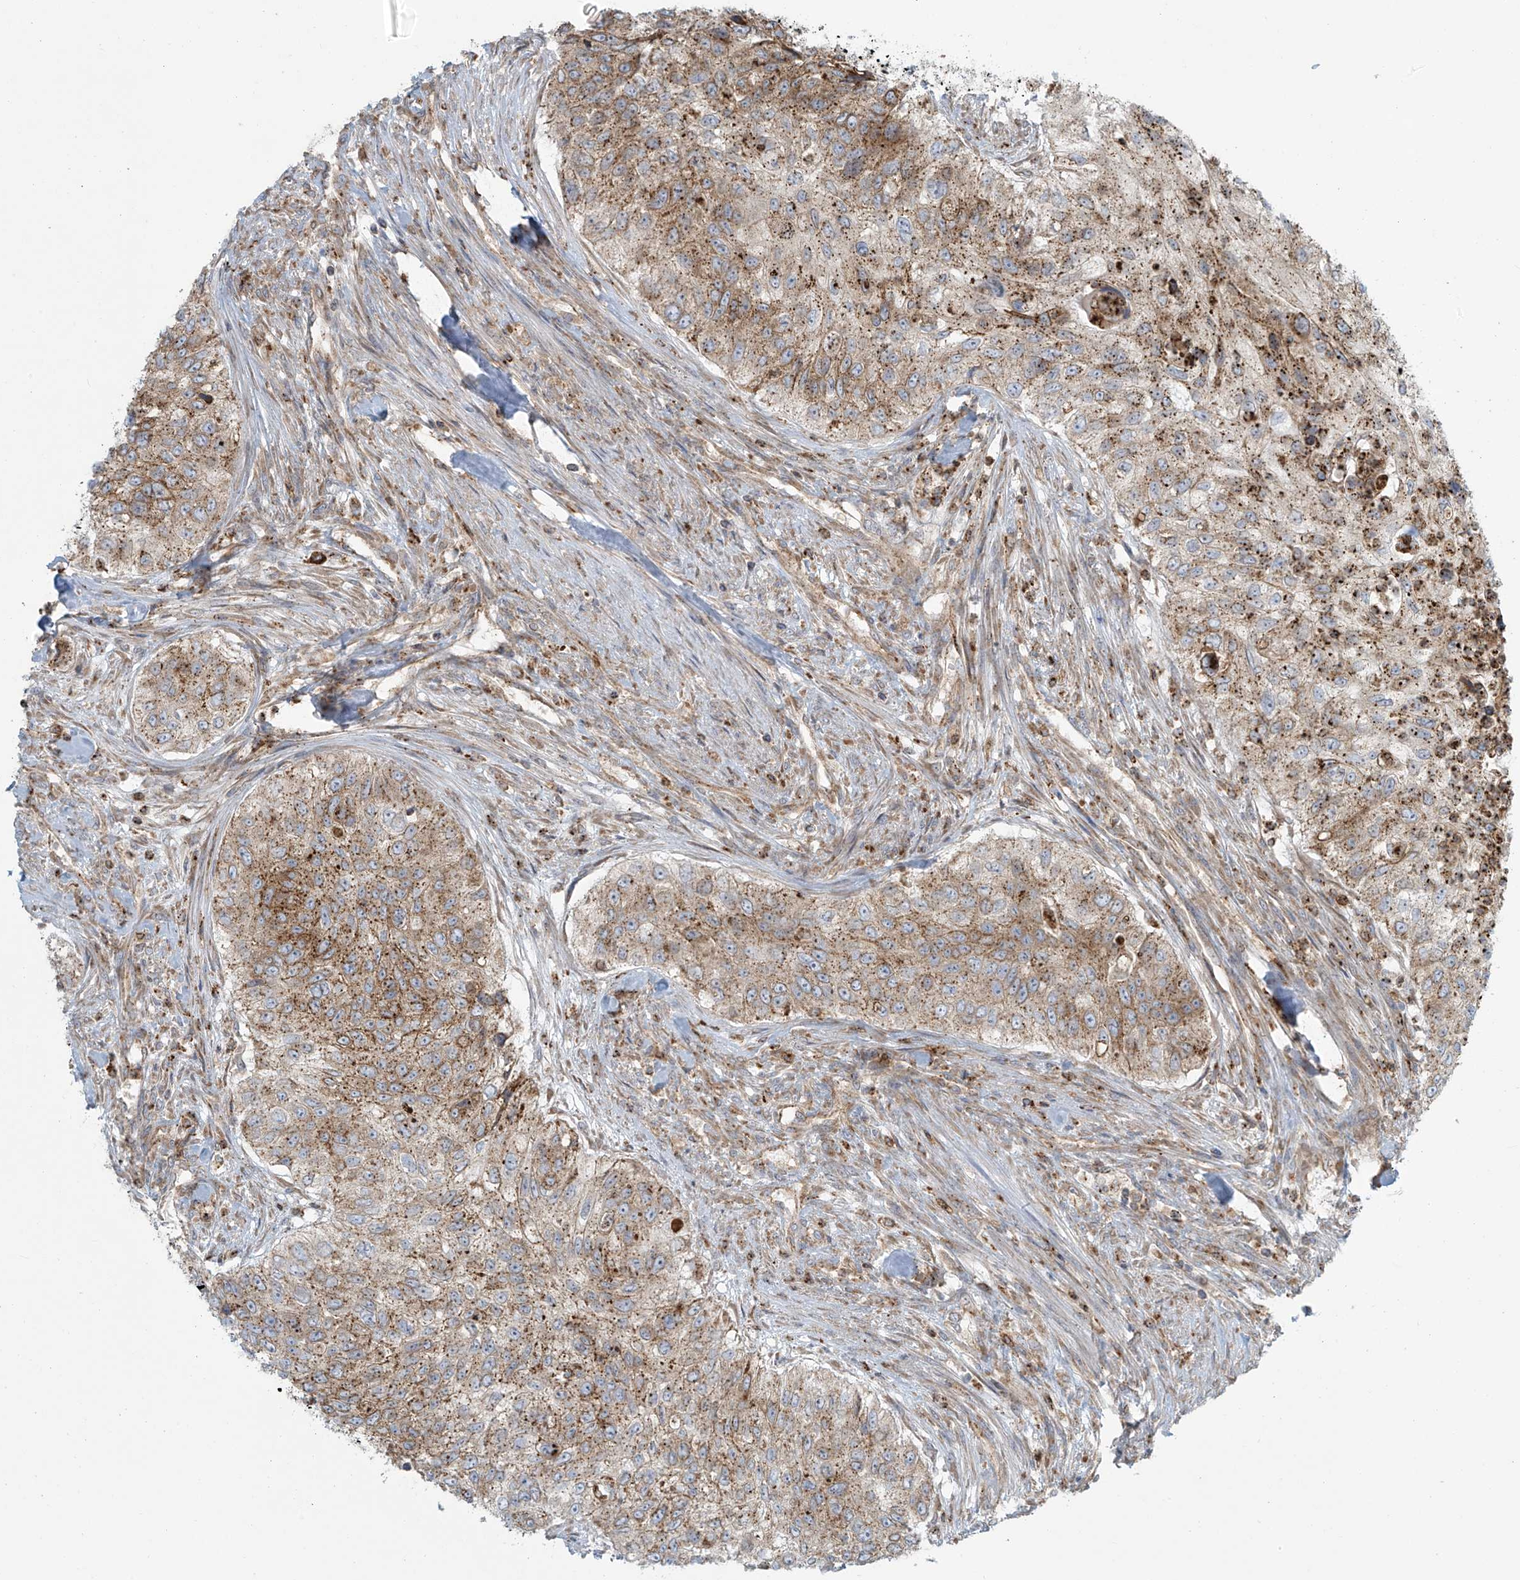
{"staining": {"intensity": "moderate", "quantity": ">75%", "location": "cytoplasmic/membranous"}, "tissue": "urothelial cancer", "cell_type": "Tumor cells", "image_type": "cancer", "snomed": [{"axis": "morphology", "description": "Urothelial carcinoma, High grade"}, {"axis": "topography", "description": "Urinary bladder"}], "caption": "The image demonstrates immunohistochemical staining of high-grade urothelial carcinoma. There is moderate cytoplasmic/membranous expression is seen in about >75% of tumor cells. Immunohistochemistry (ihc) stains the protein in brown and the nuclei are stained blue.", "gene": "LZTS3", "patient": {"sex": "female", "age": 60}}